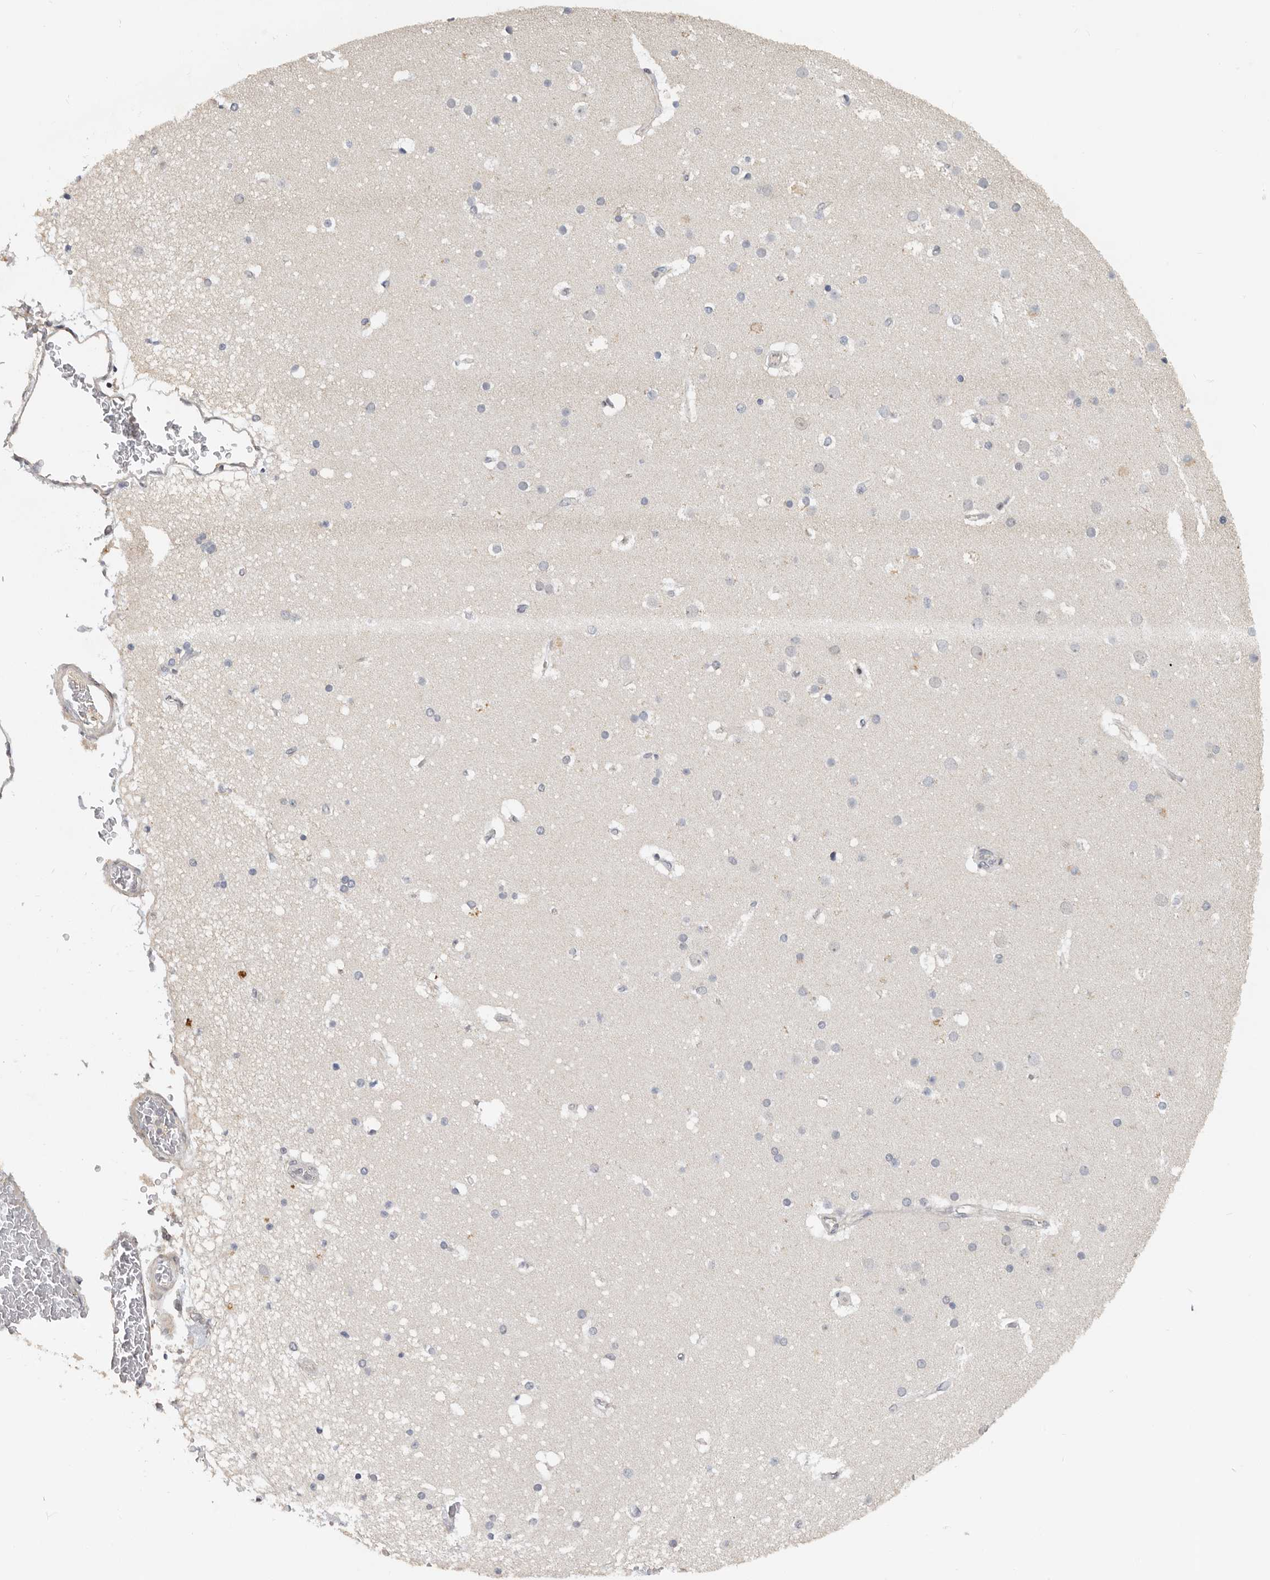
{"staining": {"intensity": "negative", "quantity": "none", "location": "none"}, "tissue": "cerebral cortex", "cell_type": "Endothelial cells", "image_type": "normal", "snomed": [{"axis": "morphology", "description": "Normal tissue, NOS"}, {"axis": "topography", "description": "Cerebral cortex"}], "caption": "The IHC image has no significant expression in endothelial cells of cerebral cortex. (DAB (3,3'-diaminobenzidine) immunohistochemistry (IHC), high magnification).", "gene": "HENMT1", "patient": {"sex": "male", "age": 57}}